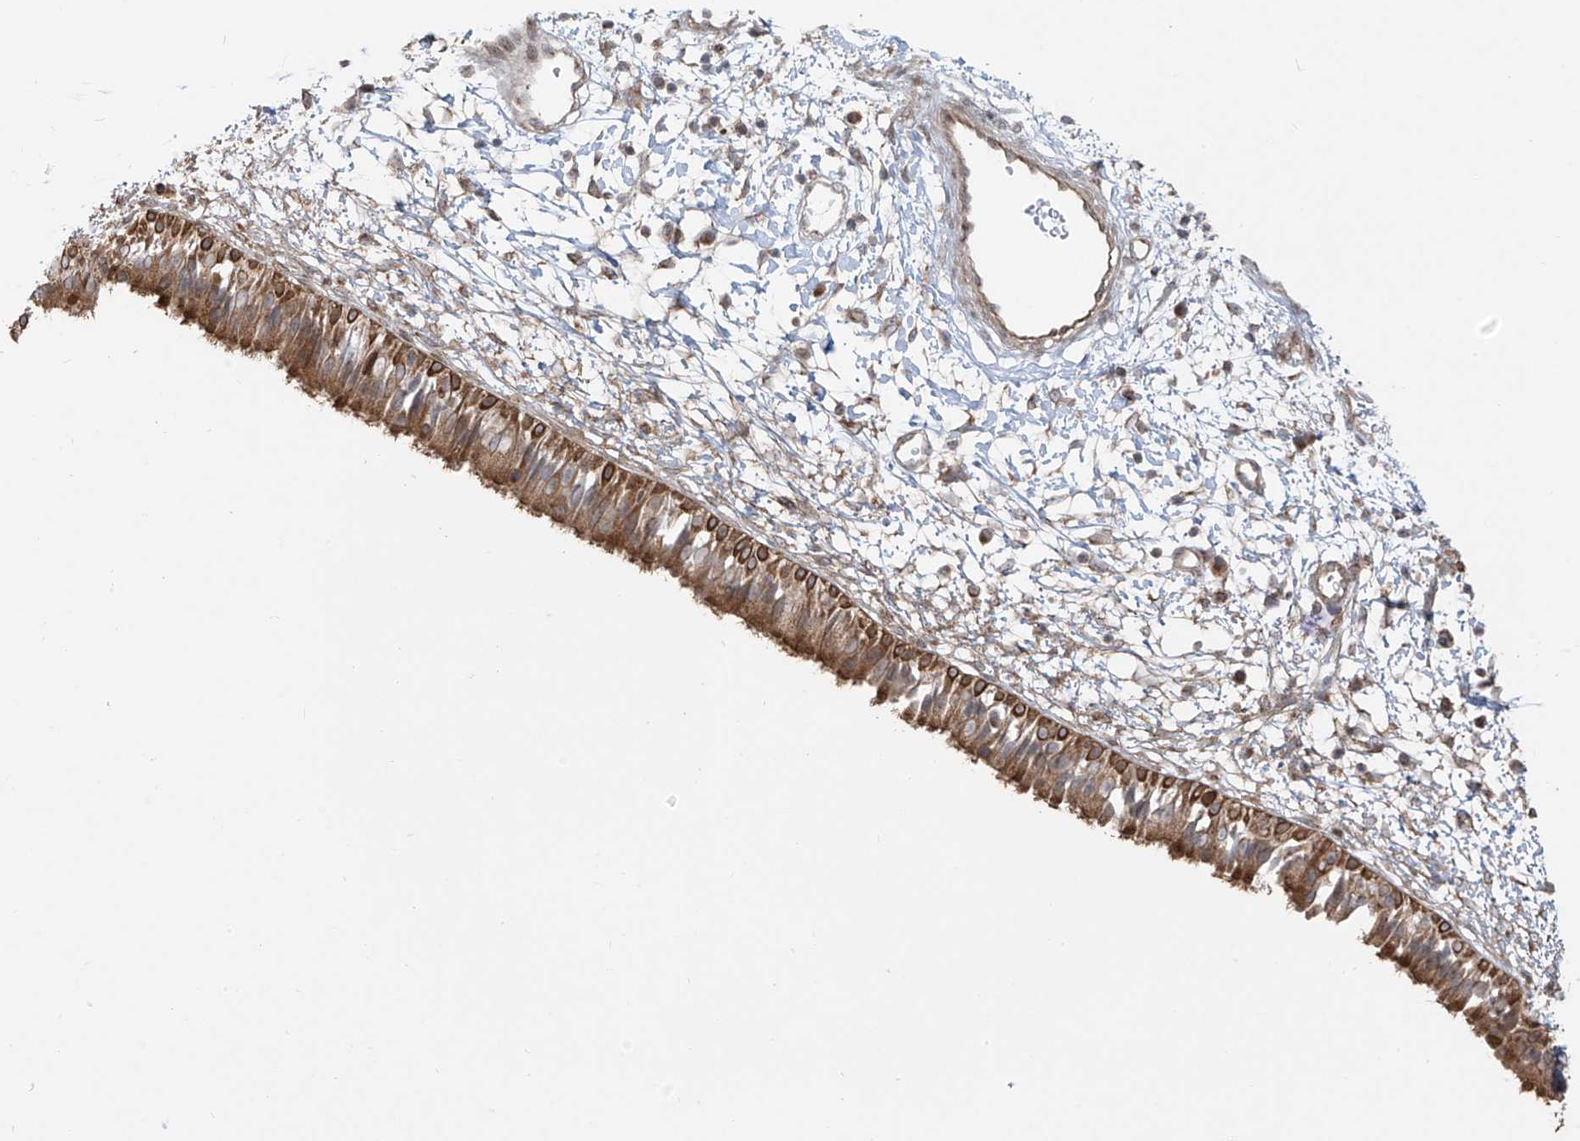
{"staining": {"intensity": "strong", "quantity": ">75%", "location": "cytoplasmic/membranous"}, "tissue": "nasopharynx", "cell_type": "Respiratory epithelial cells", "image_type": "normal", "snomed": [{"axis": "morphology", "description": "Normal tissue, NOS"}, {"axis": "topography", "description": "Nasopharynx"}], "caption": "Benign nasopharynx displays strong cytoplasmic/membranous staining in approximately >75% of respiratory epithelial cells, visualized by immunohistochemistry. The staining was performed using DAB (3,3'-diaminobenzidine) to visualize the protein expression in brown, while the nuclei were stained in blue with hematoxylin (Magnification: 20x).", "gene": "PDE11A", "patient": {"sex": "male", "age": 22}}